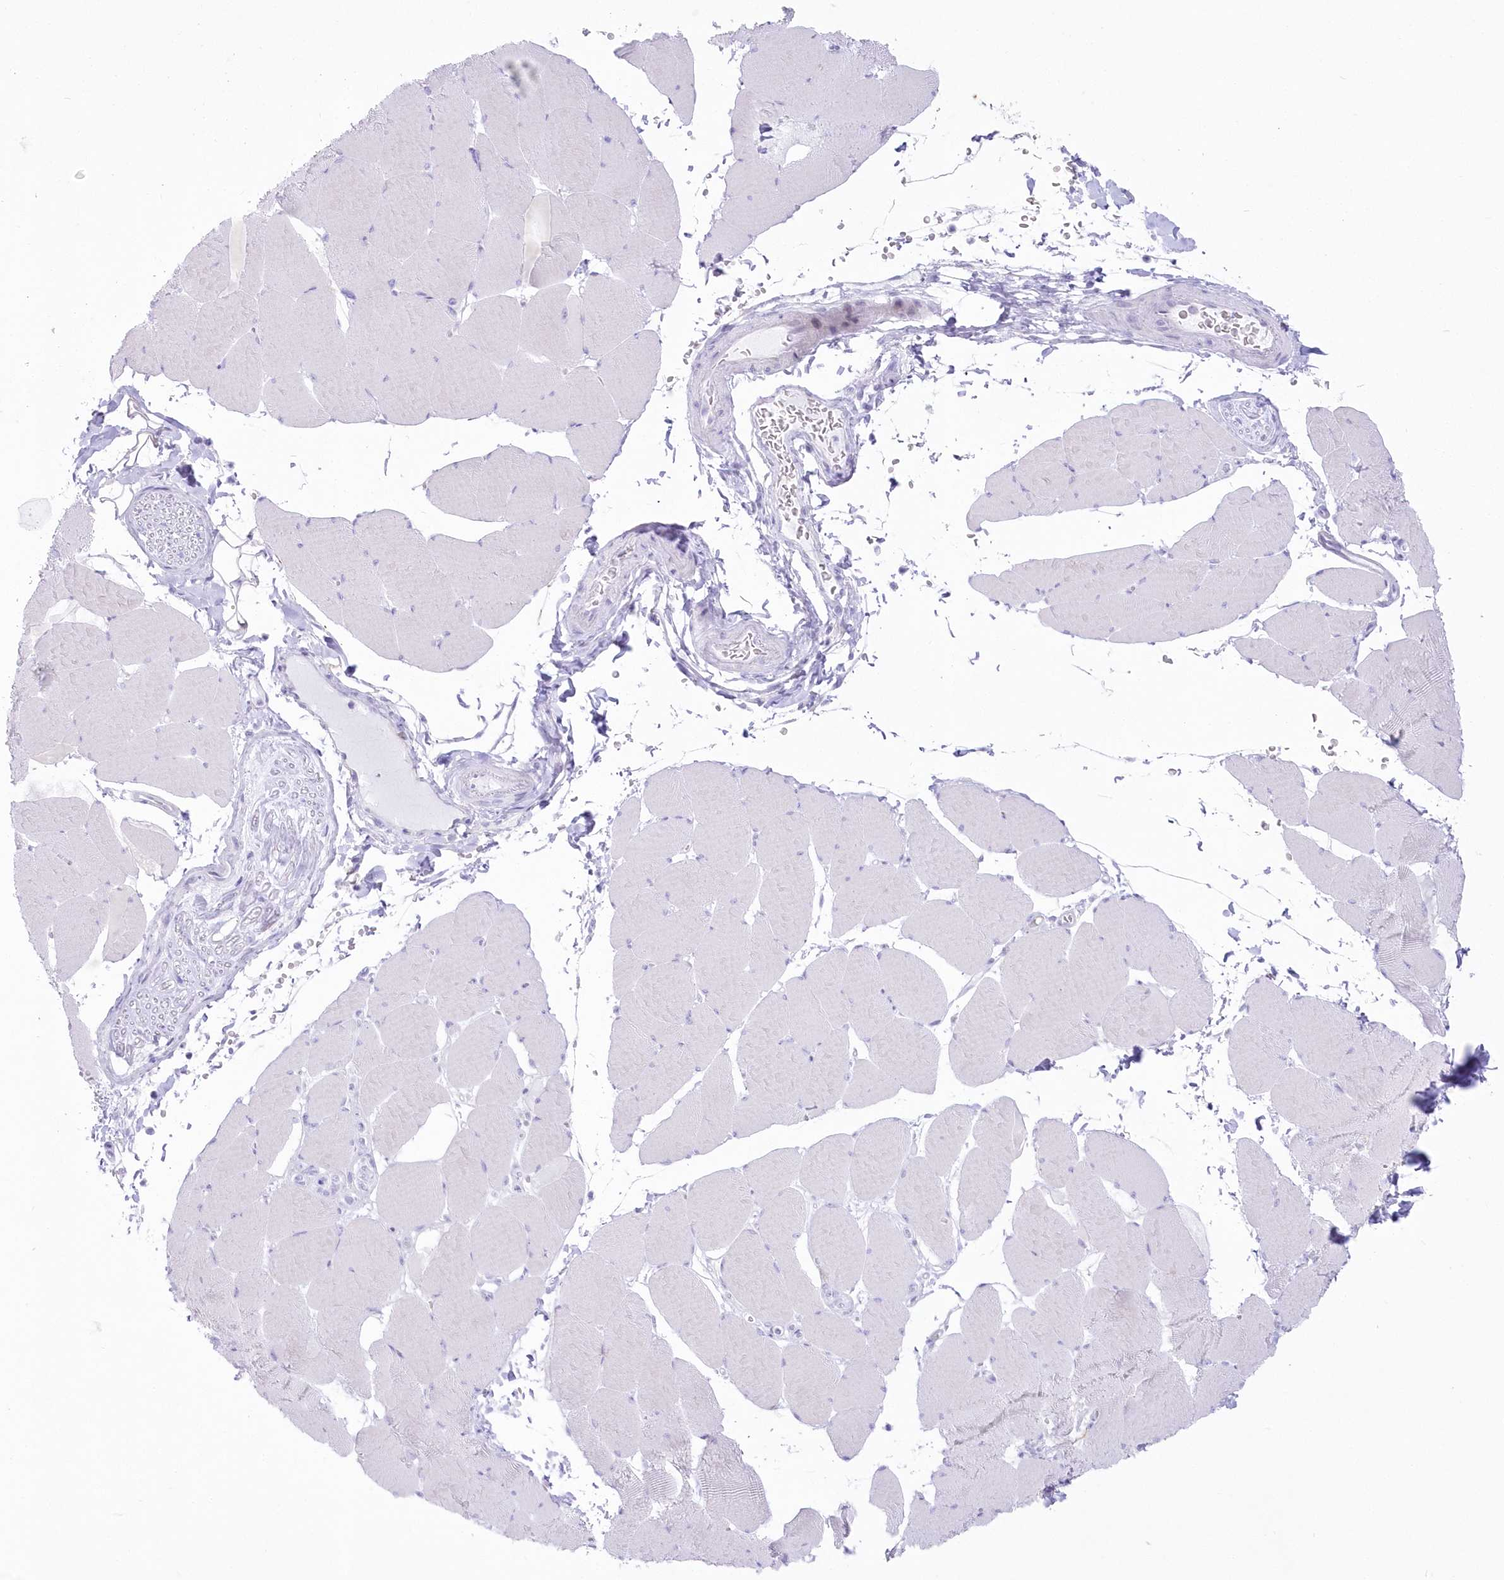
{"staining": {"intensity": "negative", "quantity": "none", "location": "none"}, "tissue": "skeletal muscle", "cell_type": "Myocytes", "image_type": "normal", "snomed": [{"axis": "morphology", "description": "Normal tissue, NOS"}, {"axis": "topography", "description": "Skeletal muscle"}, {"axis": "topography", "description": "Head-Neck"}], "caption": "Immunohistochemistry histopathology image of unremarkable skeletal muscle: human skeletal muscle stained with DAB (3,3'-diaminobenzidine) shows no significant protein expression in myocytes. The staining was performed using DAB (3,3'-diaminobenzidine) to visualize the protein expression in brown, while the nuclei were stained in blue with hematoxylin (Magnification: 20x).", "gene": "ZNF843", "patient": {"sex": "male", "age": 66}}